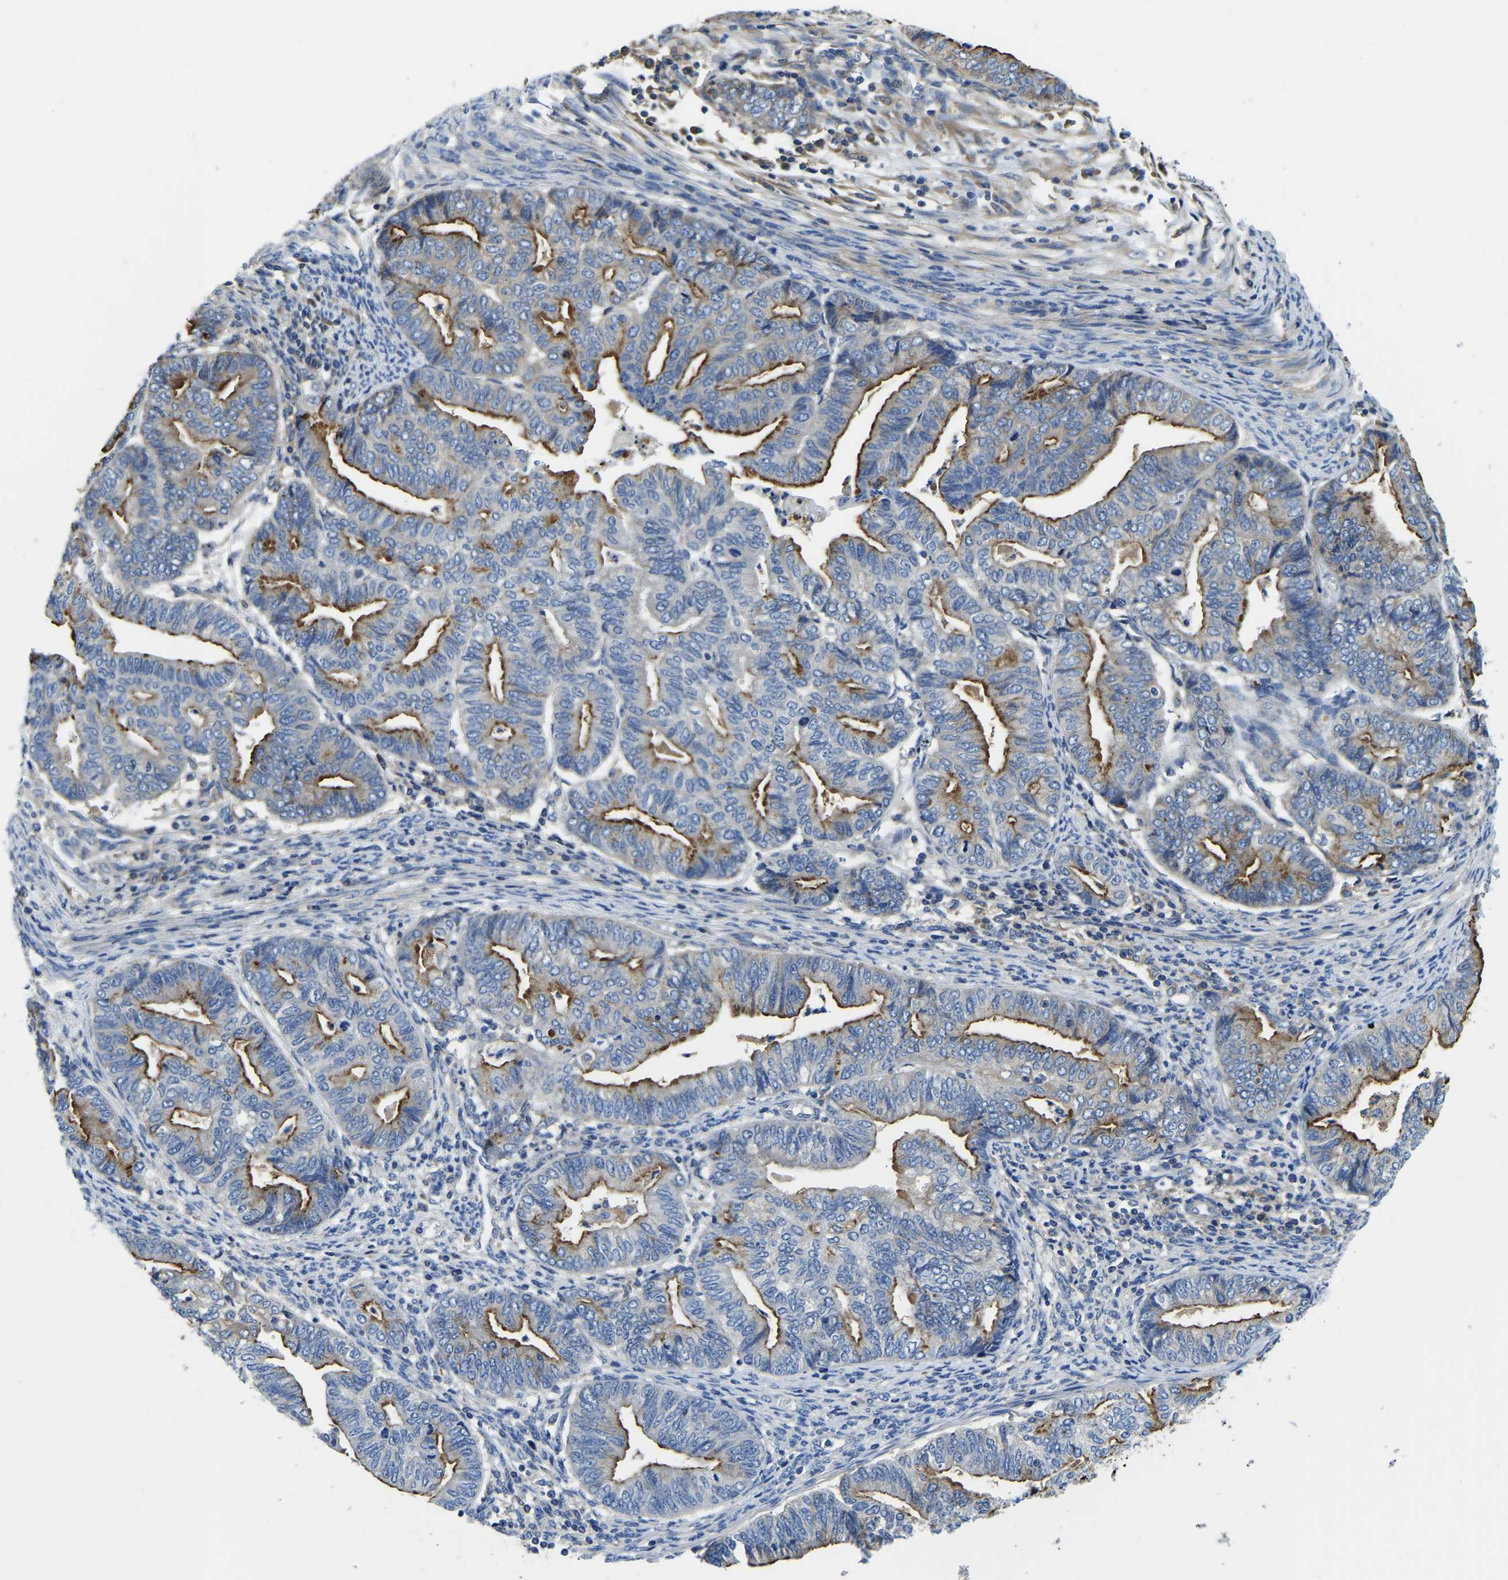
{"staining": {"intensity": "moderate", "quantity": ">75%", "location": "cytoplasmic/membranous"}, "tissue": "endometrial cancer", "cell_type": "Tumor cells", "image_type": "cancer", "snomed": [{"axis": "morphology", "description": "Adenocarcinoma, NOS"}, {"axis": "topography", "description": "Endometrium"}], "caption": "High-power microscopy captured an immunohistochemistry (IHC) micrograph of endometrial cancer, revealing moderate cytoplasmic/membranous expression in approximately >75% of tumor cells.", "gene": "STAT2", "patient": {"sex": "female", "age": 79}}